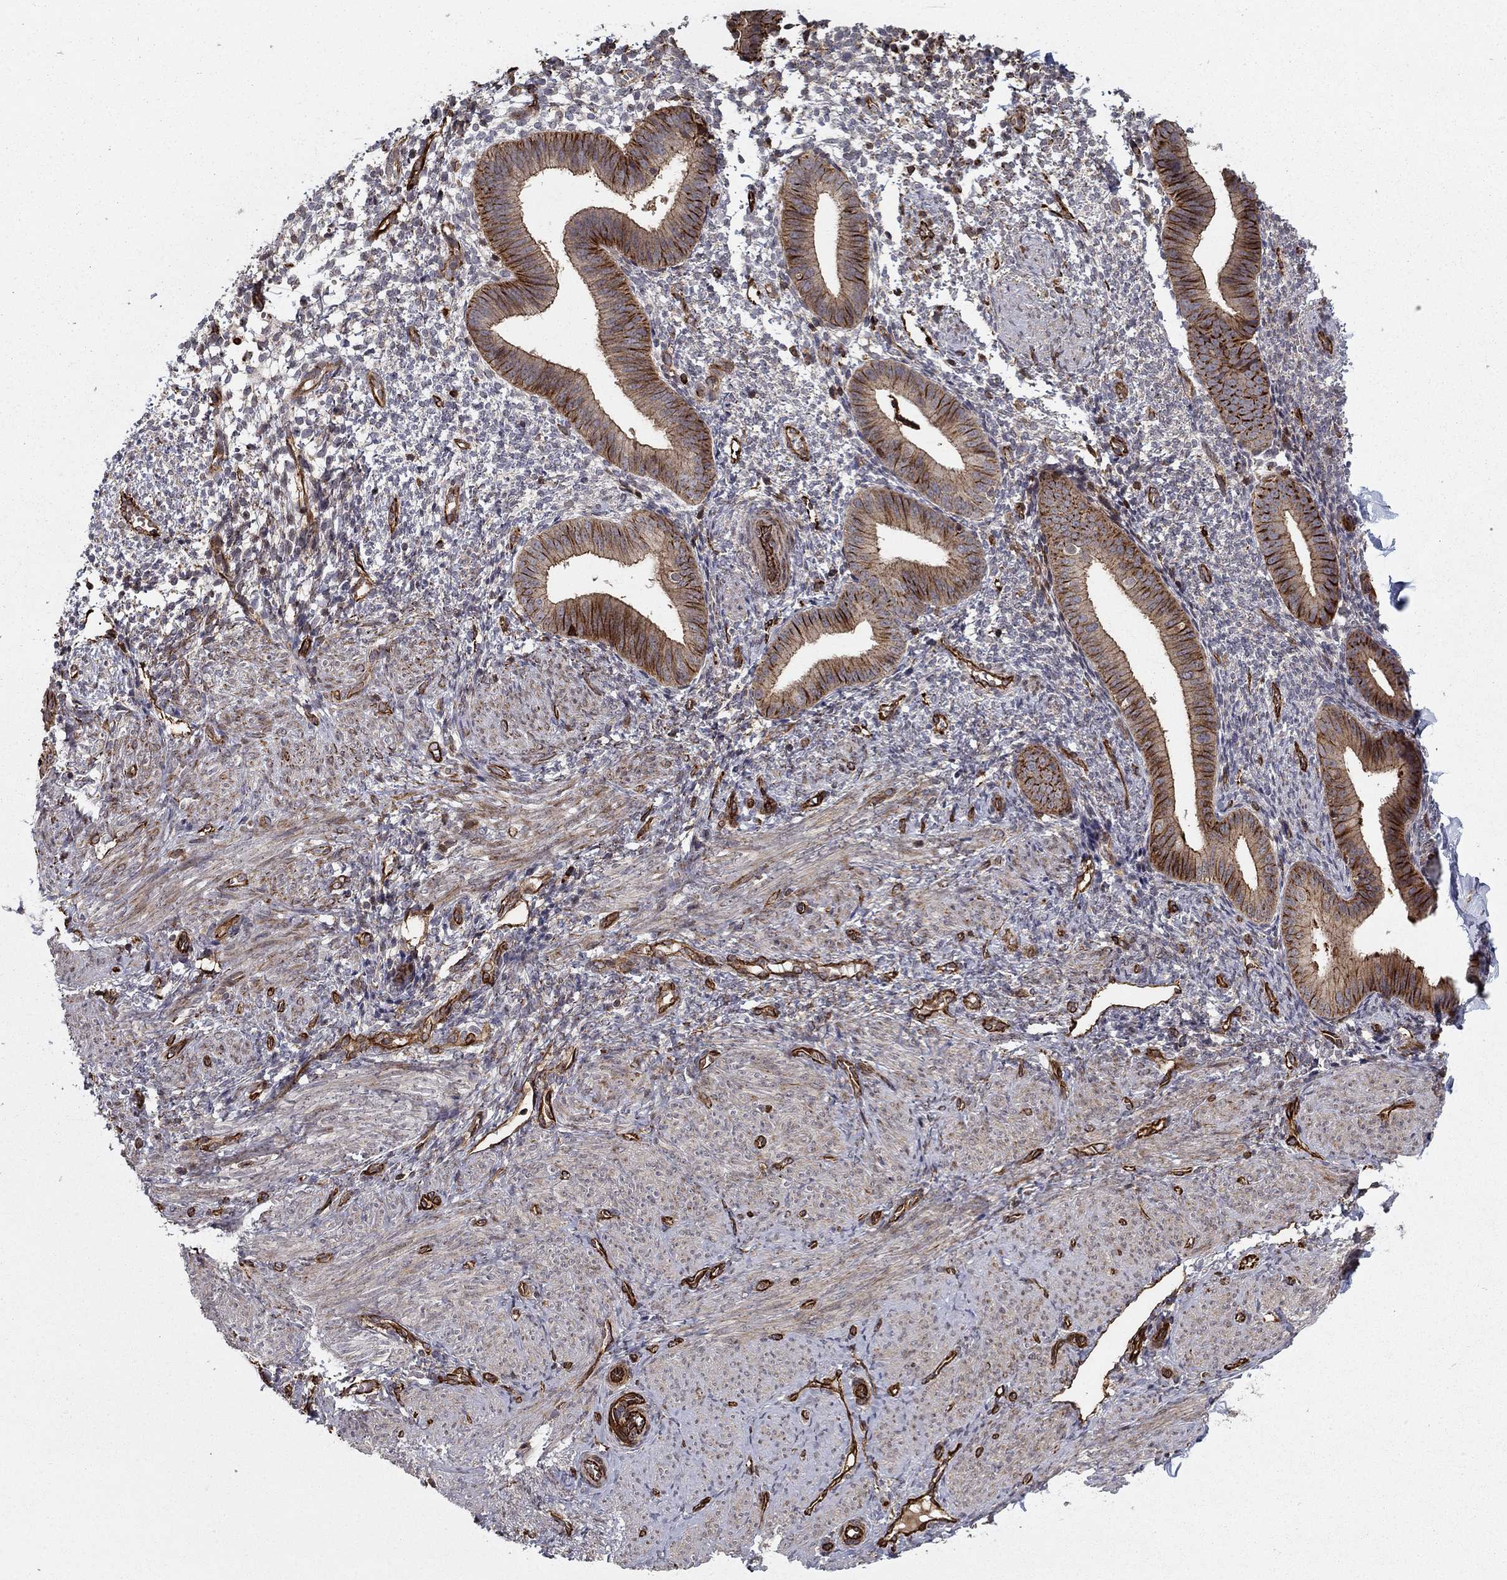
{"staining": {"intensity": "negative", "quantity": "none", "location": "none"}, "tissue": "endometrium", "cell_type": "Cells in endometrial stroma", "image_type": "normal", "snomed": [{"axis": "morphology", "description": "Normal tissue, NOS"}, {"axis": "topography", "description": "Endometrium"}], "caption": "Endometrium was stained to show a protein in brown. There is no significant expression in cells in endometrial stroma. The staining is performed using DAB (3,3'-diaminobenzidine) brown chromogen with nuclei counter-stained in using hematoxylin.", "gene": "ADM", "patient": {"sex": "female", "age": 47}}